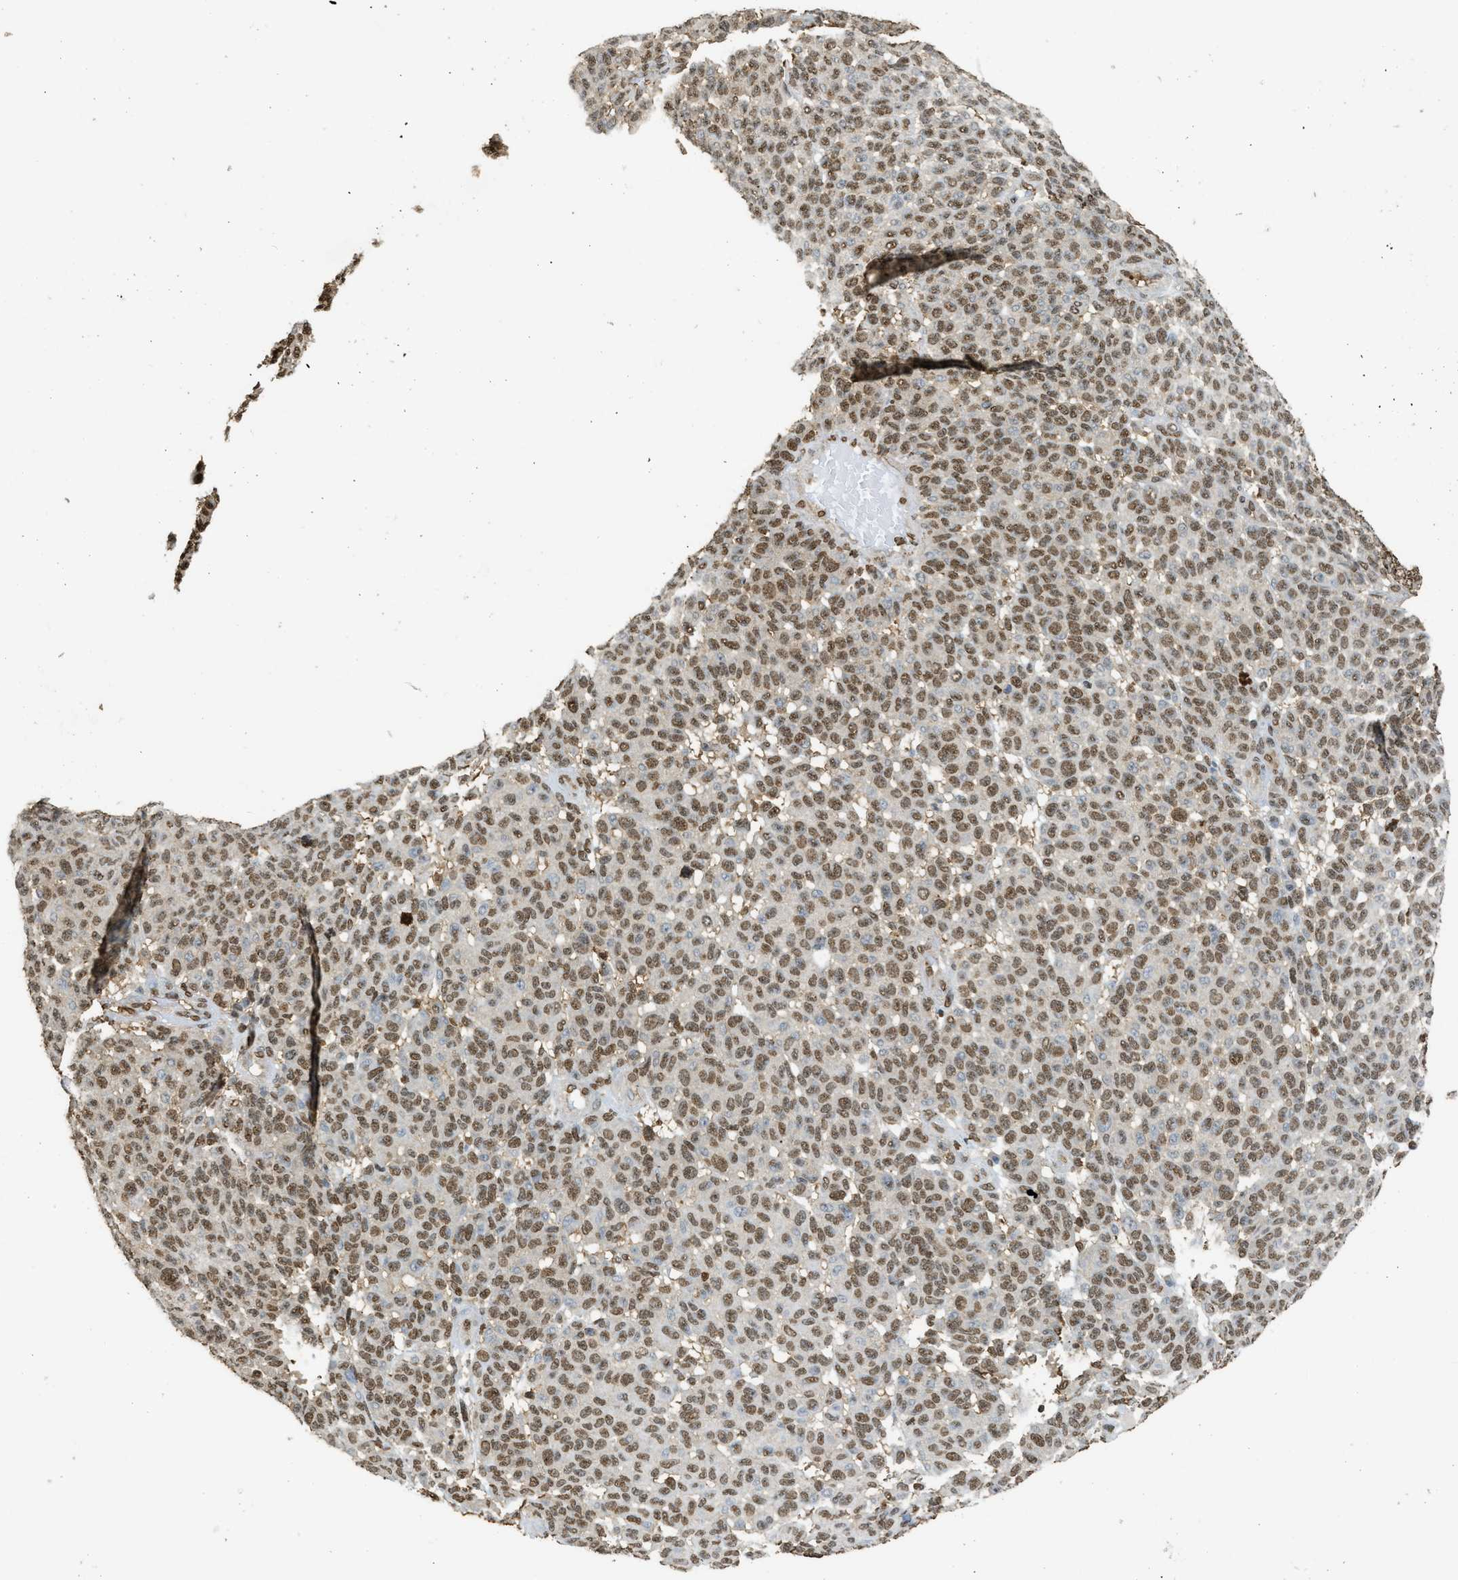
{"staining": {"intensity": "moderate", "quantity": ">75%", "location": "nuclear"}, "tissue": "melanoma", "cell_type": "Tumor cells", "image_type": "cancer", "snomed": [{"axis": "morphology", "description": "Malignant melanoma, NOS"}, {"axis": "topography", "description": "Skin"}], "caption": "Protein positivity by immunohistochemistry (IHC) exhibits moderate nuclear staining in approximately >75% of tumor cells in malignant melanoma.", "gene": "NR5A2", "patient": {"sex": "male", "age": 59}}